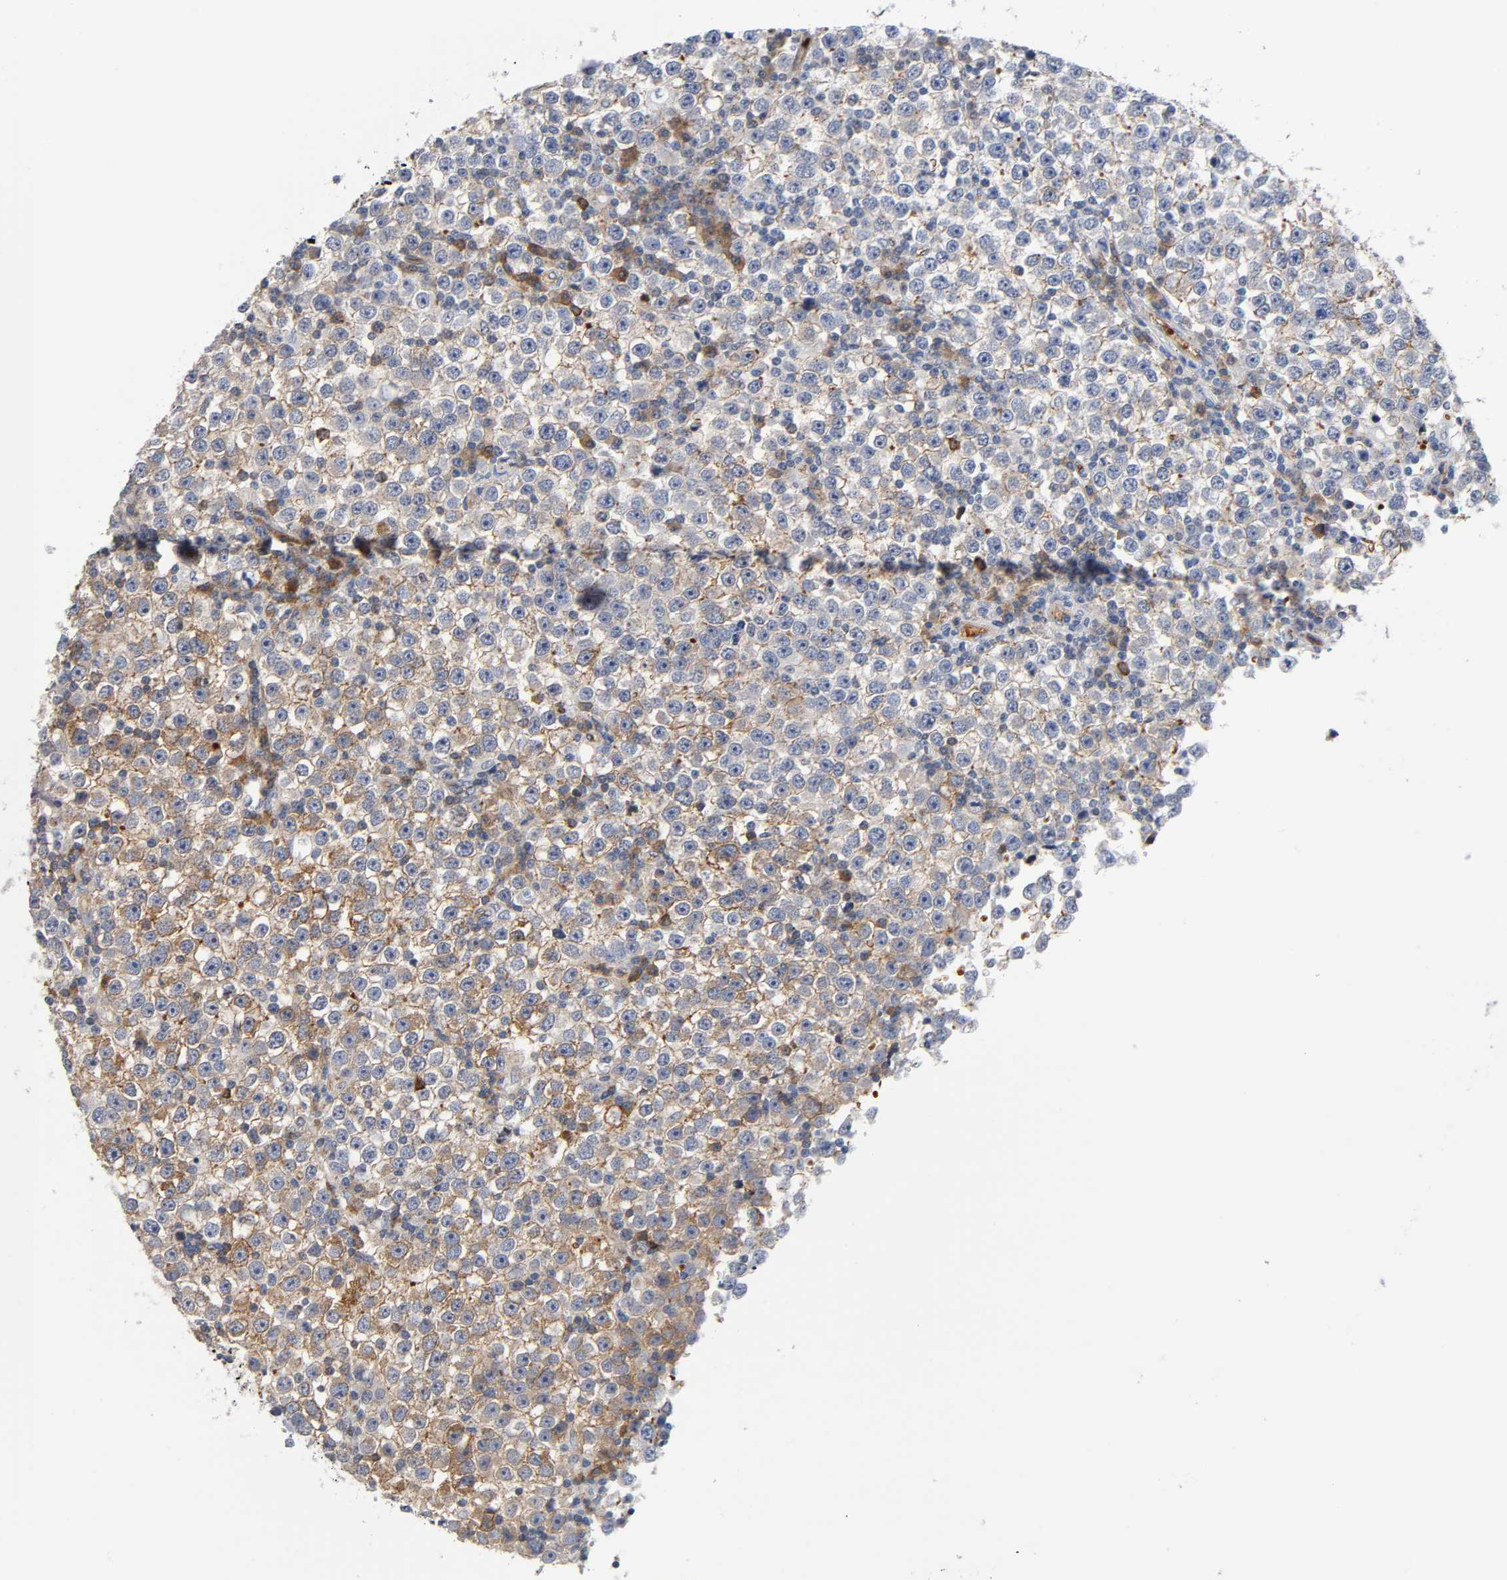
{"staining": {"intensity": "moderate", "quantity": "<25%", "location": "cytoplasmic/membranous"}, "tissue": "testis cancer", "cell_type": "Tumor cells", "image_type": "cancer", "snomed": [{"axis": "morphology", "description": "Seminoma, NOS"}, {"axis": "topography", "description": "Testis"}], "caption": "Human testis seminoma stained with a brown dye demonstrates moderate cytoplasmic/membranous positive positivity in approximately <25% of tumor cells.", "gene": "CD2AP", "patient": {"sex": "male", "age": 65}}